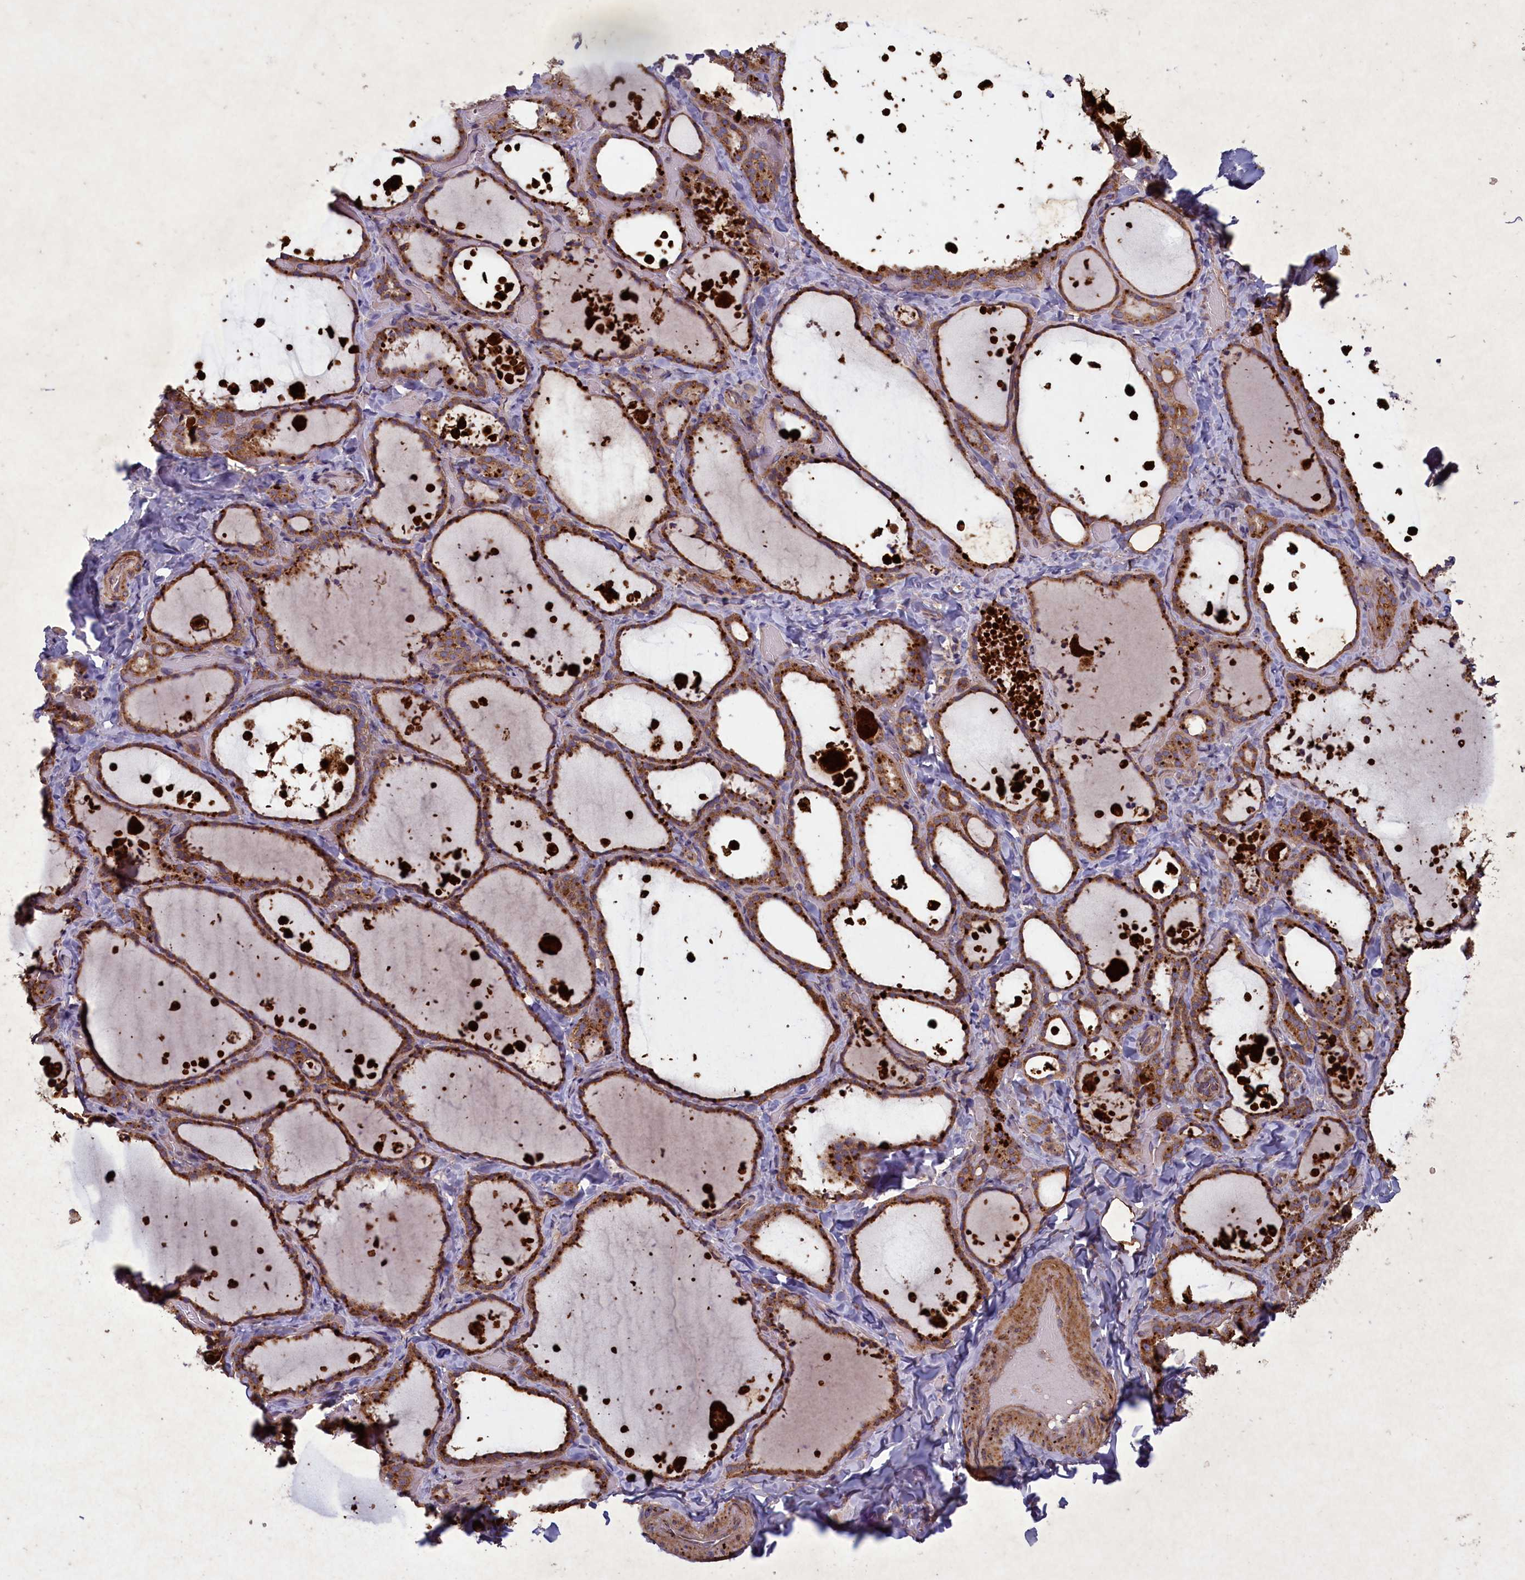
{"staining": {"intensity": "moderate", "quantity": ">75%", "location": "cytoplasmic/membranous"}, "tissue": "thyroid gland", "cell_type": "Glandular cells", "image_type": "normal", "snomed": [{"axis": "morphology", "description": "Normal tissue, NOS"}, {"axis": "topography", "description": "Thyroid gland"}], "caption": "A brown stain highlights moderate cytoplasmic/membranous positivity of a protein in glandular cells of normal human thyroid gland.", "gene": "CIAO2B", "patient": {"sex": "female", "age": 44}}